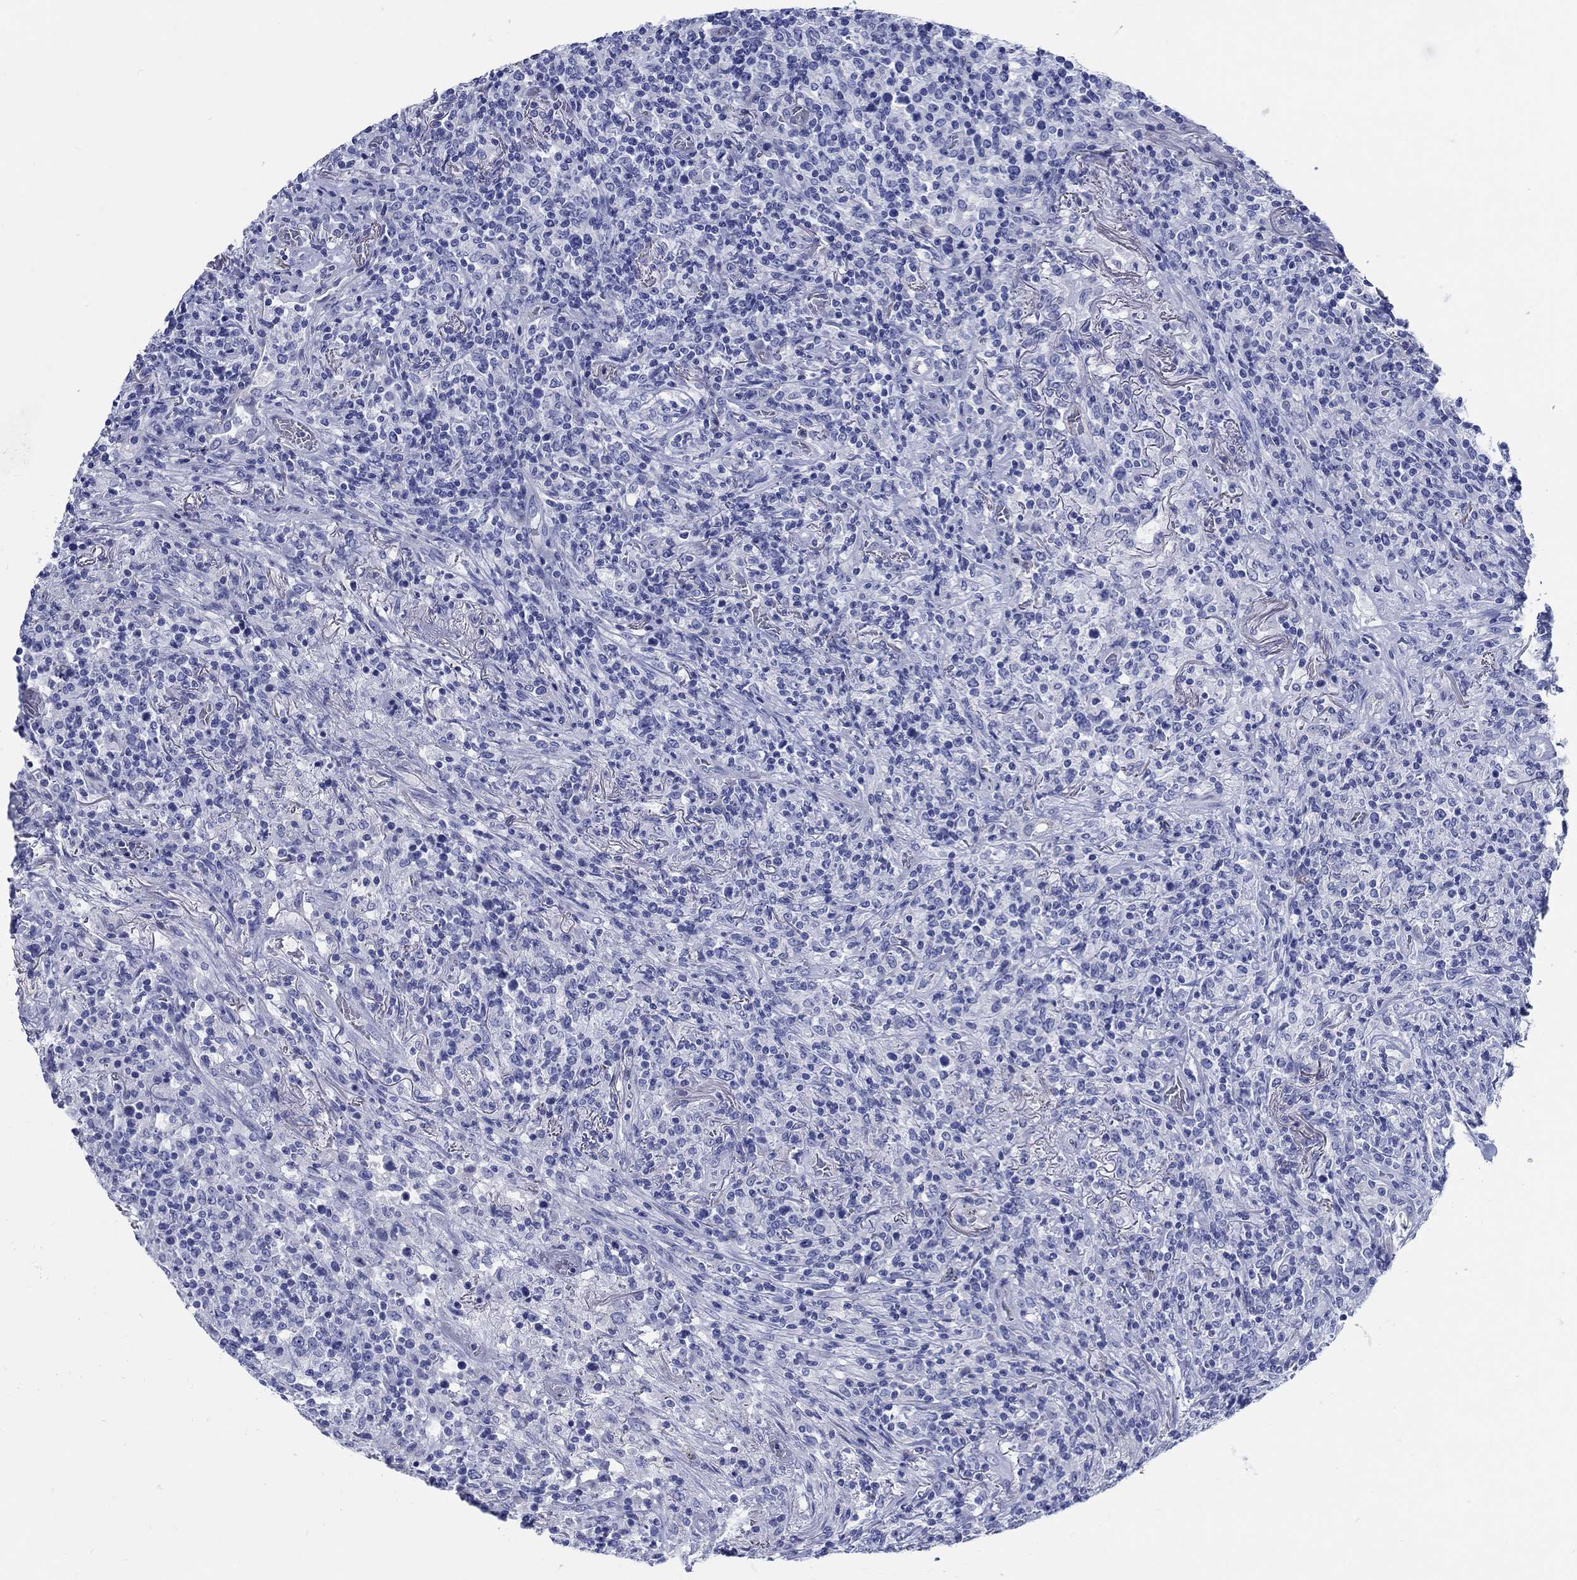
{"staining": {"intensity": "negative", "quantity": "none", "location": "none"}, "tissue": "lymphoma", "cell_type": "Tumor cells", "image_type": "cancer", "snomed": [{"axis": "morphology", "description": "Malignant lymphoma, non-Hodgkin's type, High grade"}, {"axis": "topography", "description": "Lung"}], "caption": "Tumor cells are negative for brown protein staining in high-grade malignant lymphoma, non-Hodgkin's type. (DAB (3,3'-diaminobenzidine) IHC, high magnification).", "gene": "RD3L", "patient": {"sex": "male", "age": 79}}